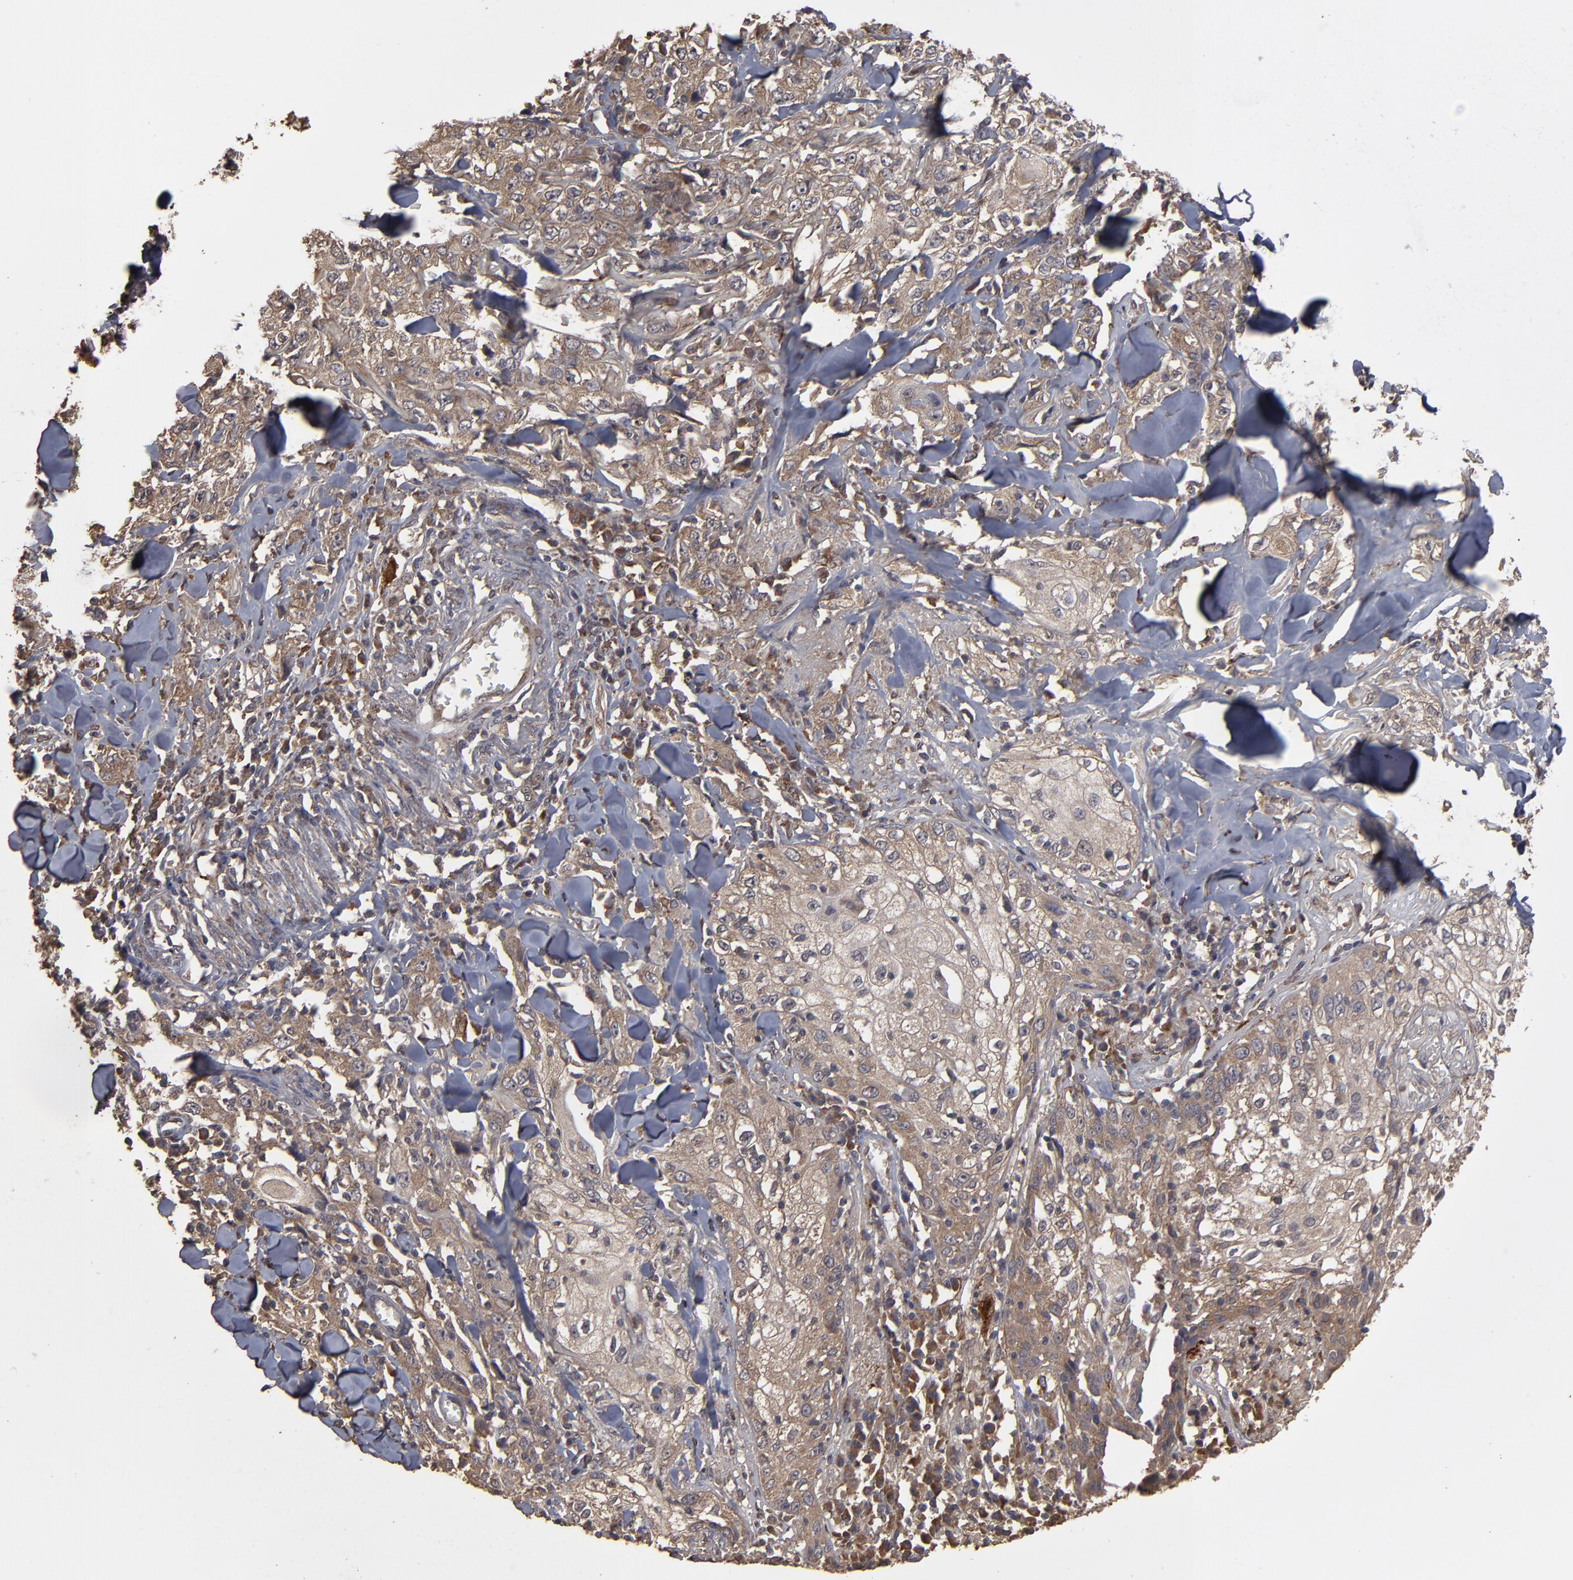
{"staining": {"intensity": "moderate", "quantity": ">75%", "location": "cytoplasmic/membranous"}, "tissue": "skin cancer", "cell_type": "Tumor cells", "image_type": "cancer", "snomed": [{"axis": "morphology", "description": "Squamous cell carcinoma, NOS"}, {"axis": "topography", "description": "Skin"}], "caption": "Approximately >75% of tumor cells in human skin cancer reveal moderate cytoplasmic/membranous protein expression as visualized by brown immunohistochemical staining.", "gene": "MMP2", "patient": {"sex": "male", "age": 65}}